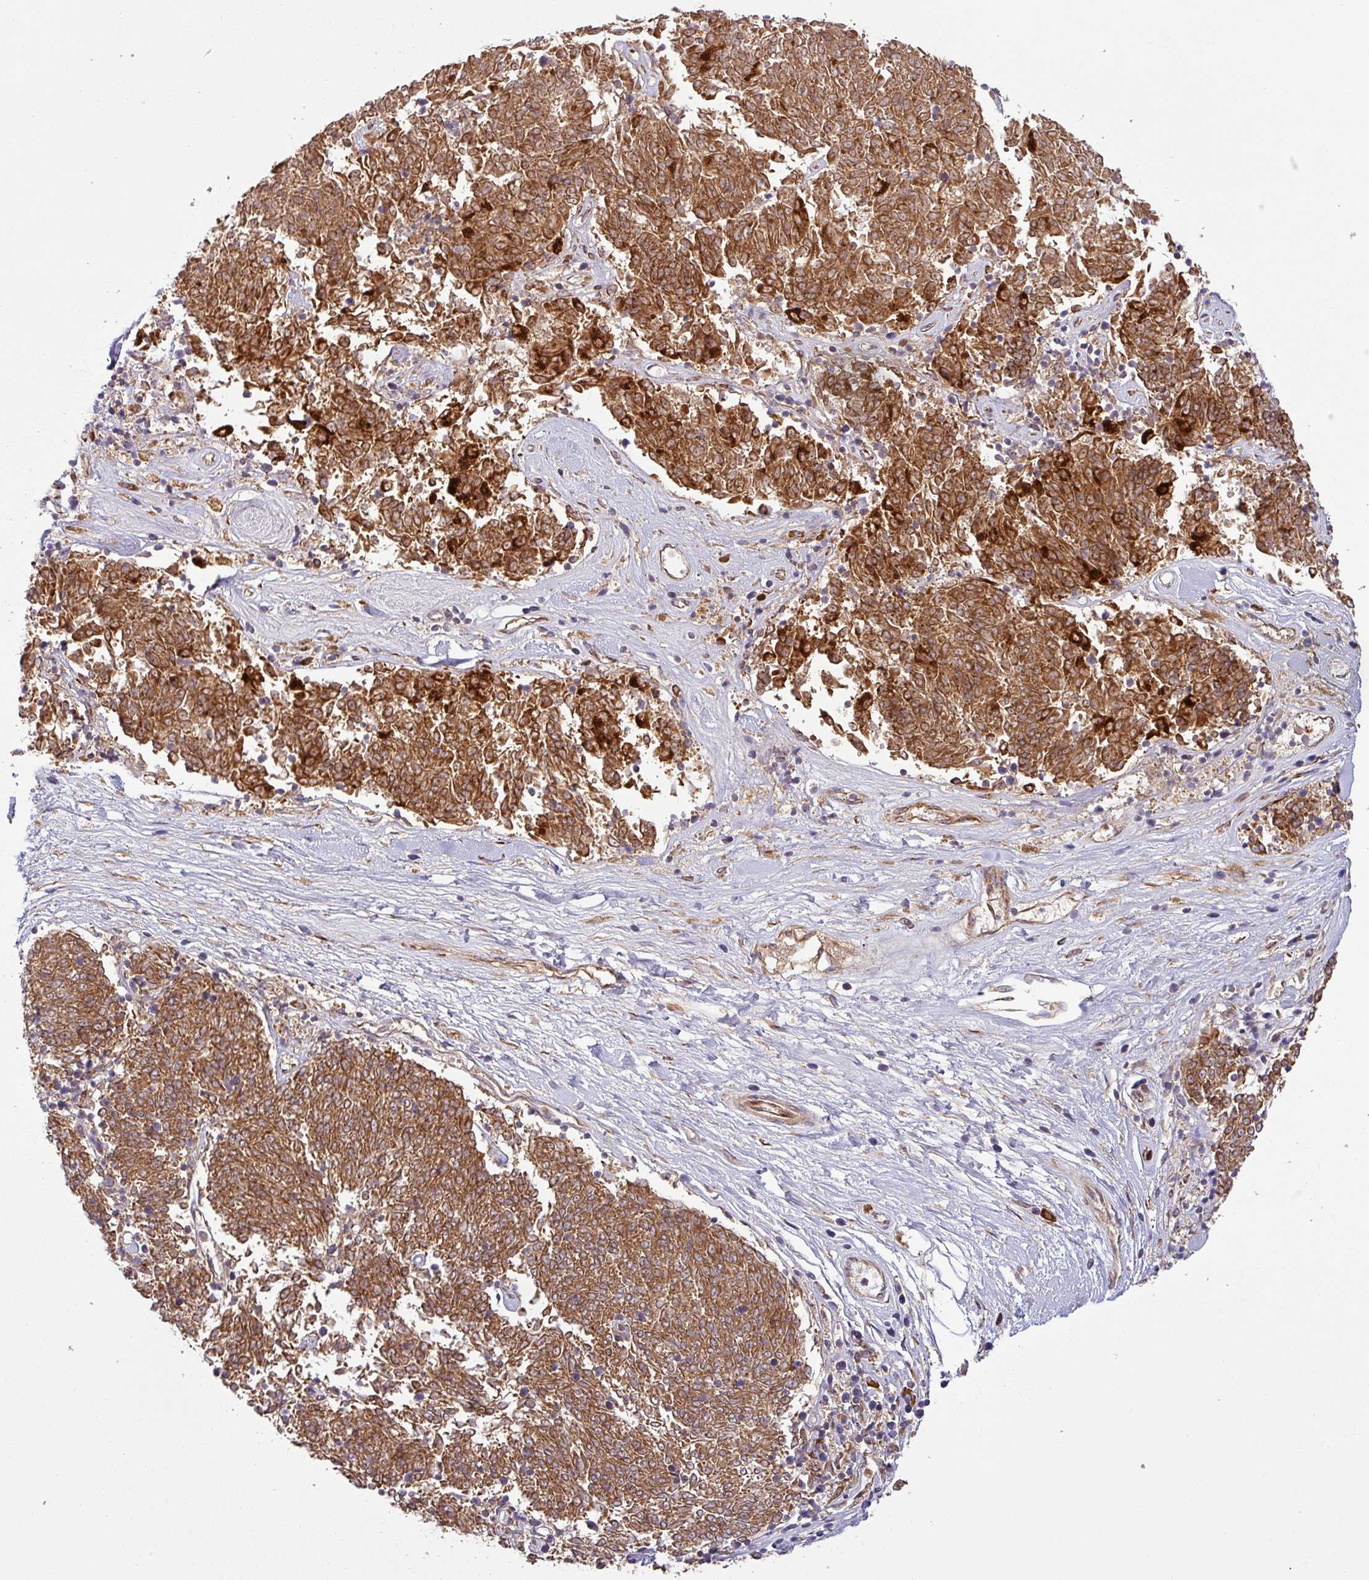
{"staining": {"intensity": "strong", "quantity": ">75%", "location": "cytoplasmic/membranous"}, "tissue": "melanoma", "cell_type": "Tumor cells", "image_type": "cancer", "snomed": [{"axis": "morphology", "description": "Malignant melanoma, NOS"}, {"axis": "topography", "description": "Skin"}], "caption": "Immunohistochemistry micrograph of neoplastic tissue: melanoma stained using immunohistochemistry reveals high levels of strong protein expression localized specifically in the cytoplasmic/membranous of tumor cells, appearing as a cytoplasmic/membranous brown color.", "gene": "ART1", "patient": {"sex": "female", "age": 72}}